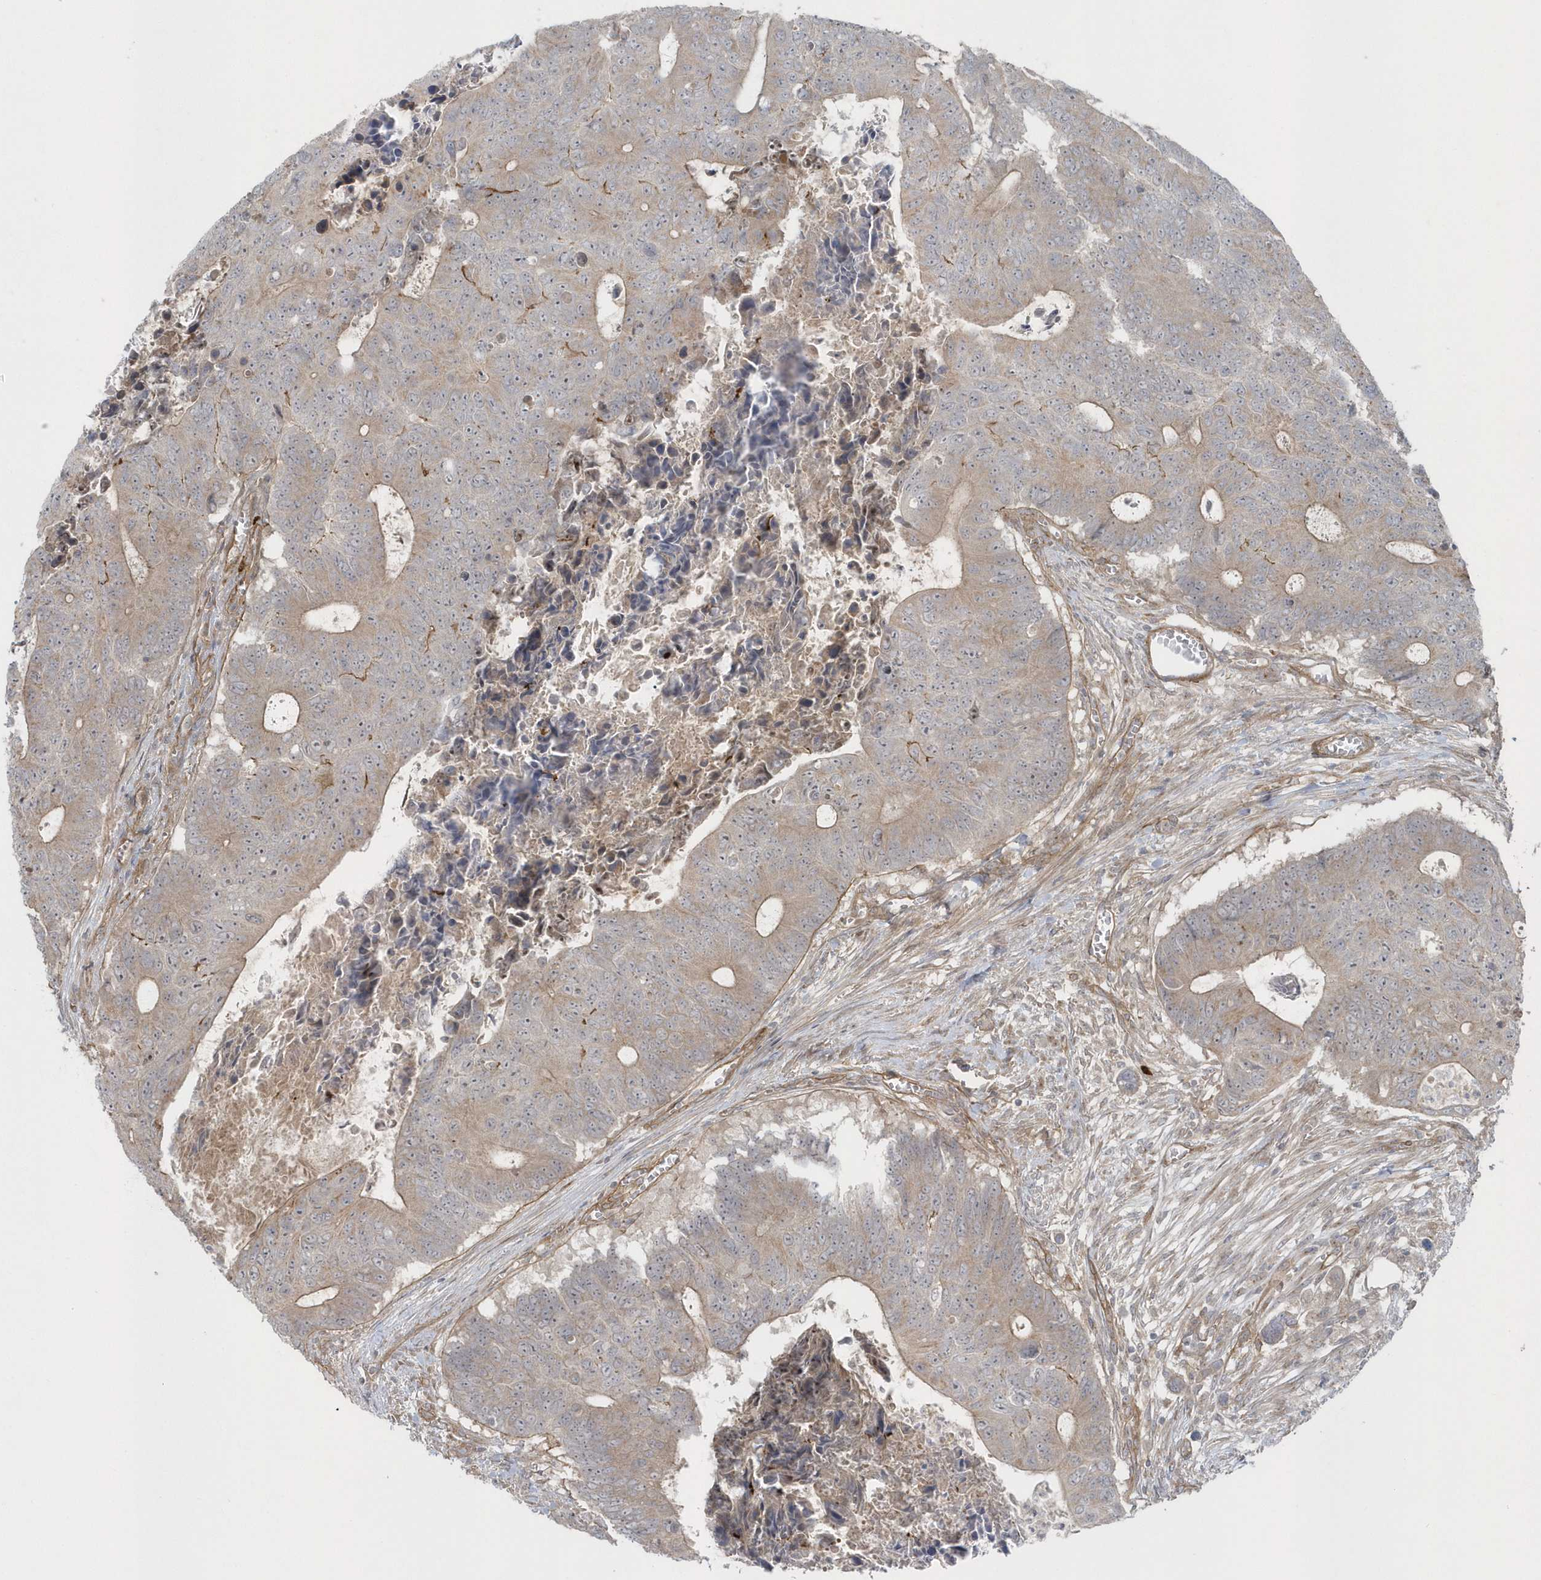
{"staining": {"intensity": "weak", "quantity": "25%-75%", "location": "cytoplasmic/membranous"}, "tissue": "colorectal cancer", "cell_type": "Tumor cells", "image_type": "cancer", "snomed": [{"axis": "morphology", "description": "Adenocarcinoma, NOS"}, {"axis": "topography", "description": "Colon"}], "caption": "Immunohistochemistry (DAB (3,3'-diaminobenzidine)) staining of colorectal cancer (adenocarcinoma) displays weak cytoplasmic/membranous protein expression in approximately 25%-75% of tumor cells.", "gene": "ACTR1A", "patient": {"sex": "male", "age": 87}}